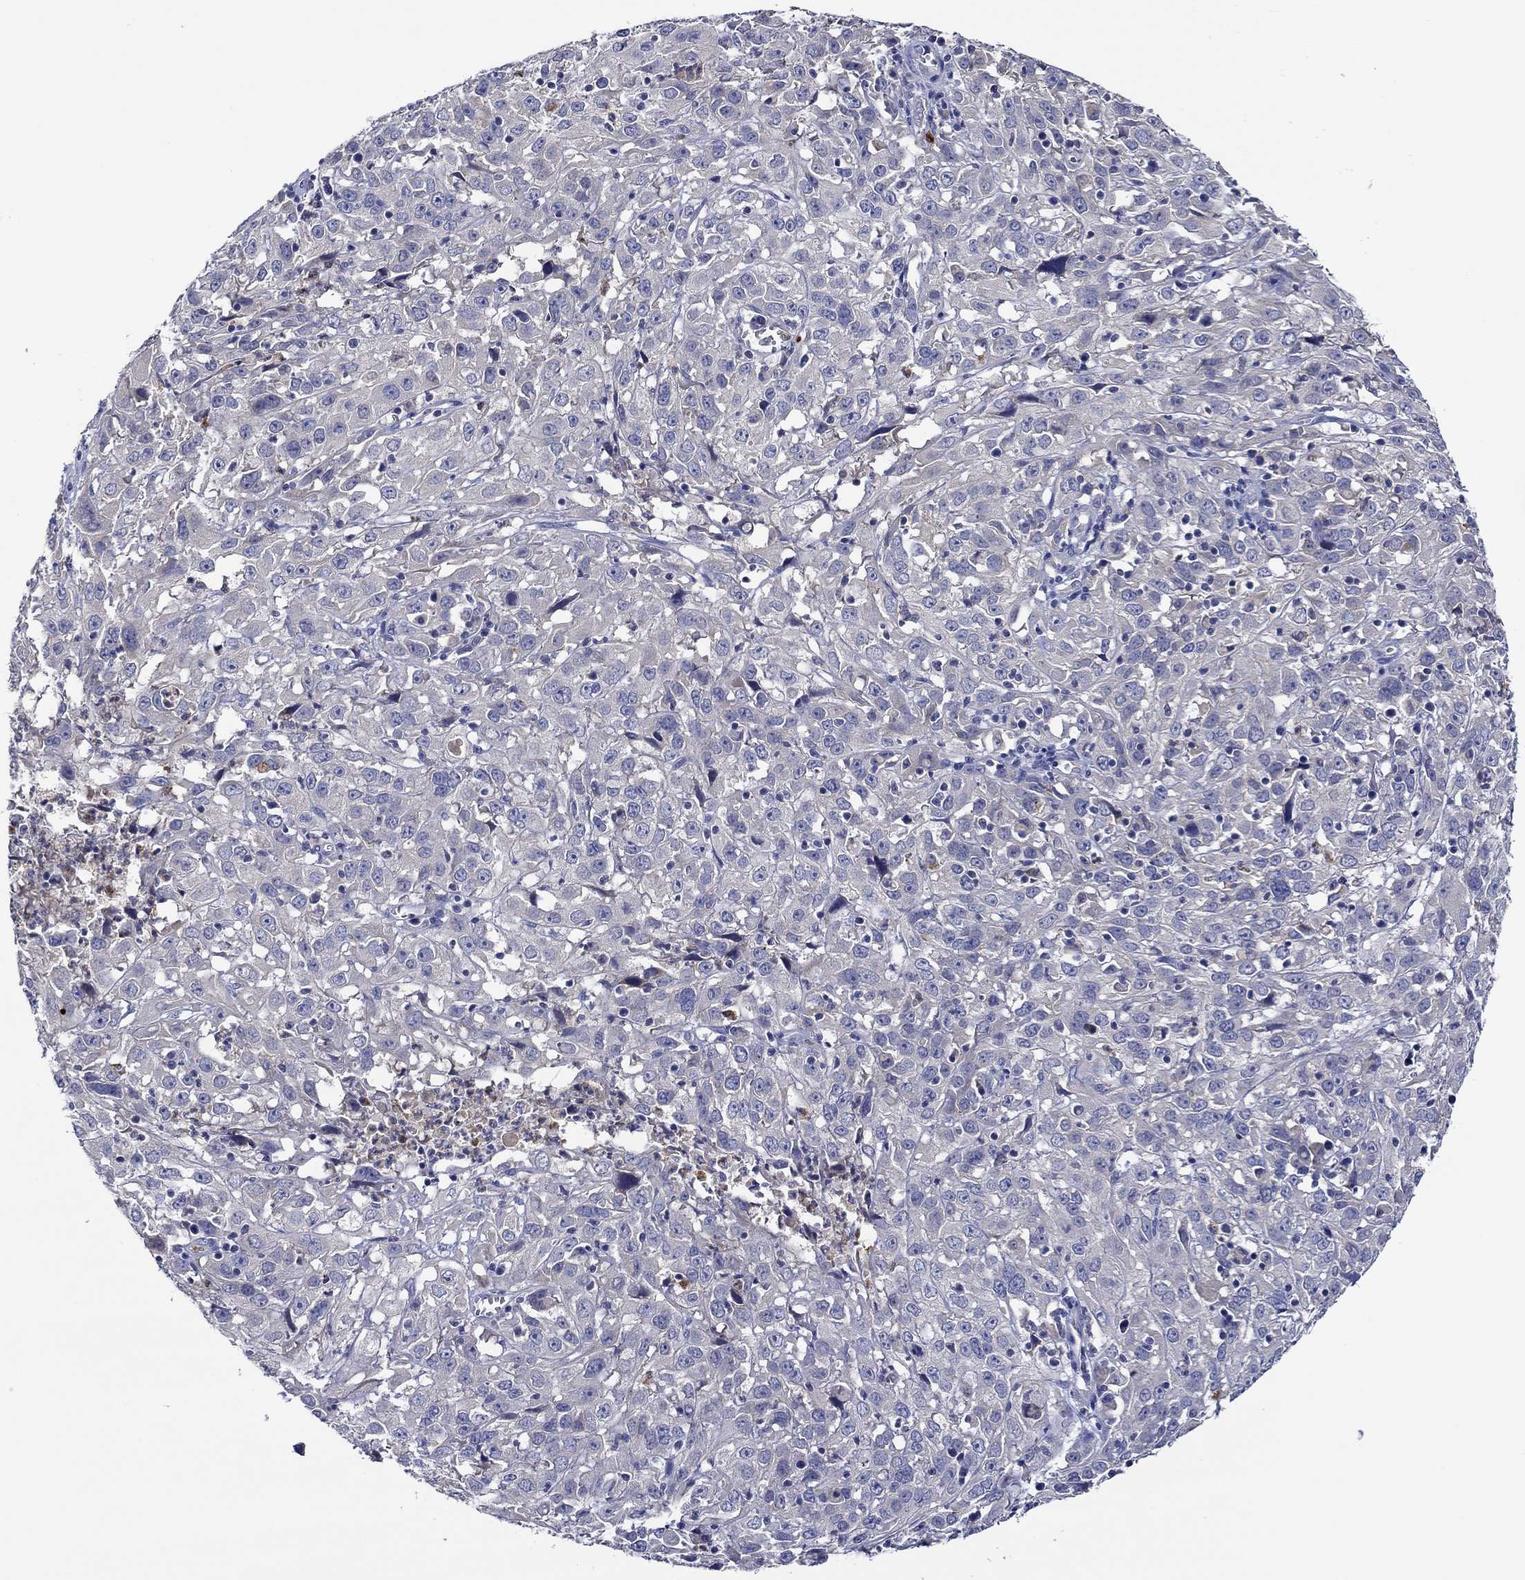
{"staining": {"intensity": "negative", "quantity": "none", "location": "none"}, "tissue": "cervical cancer", "cell_type": "Tumor cells", "image_type": "cancer", "snomed": [{"axis": "morphology", "description": "Squamous cell carcinoma, NOS"}, {"axis": "topography", "description": "Cervix"}], "caption": "The IHC photomicrograph has no significant staining in tumor cells of squamous cell carcinoma (cervical) tissue.", "gene": "CHIT1", "patient": {"sex": "female", "age": 32}}